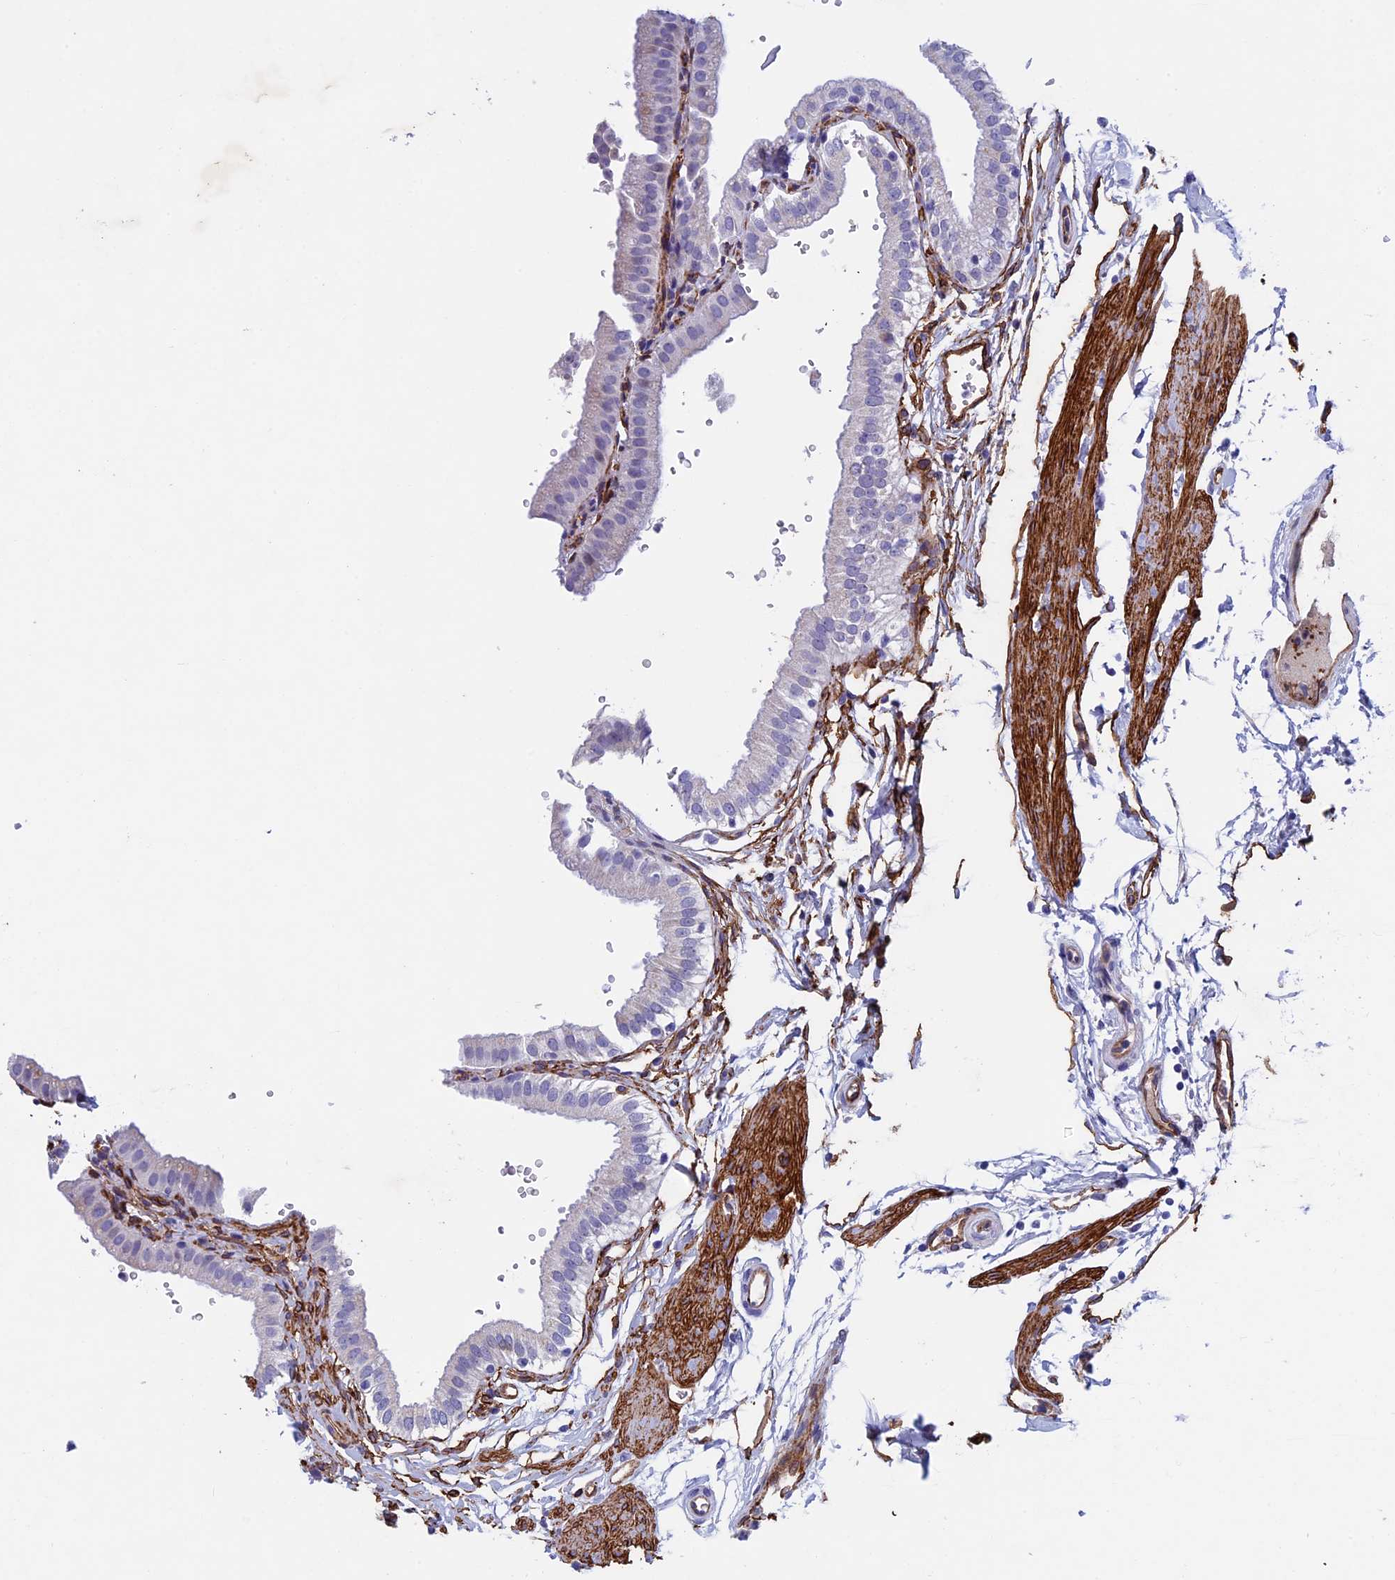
{"staining": {"intensity": "negative", "quantity": "none", "location": "none"}, "tissue": "gallbladder", "cell_type": "Glandular cells", "image_type": "normal", "snomed": [{"axis": "morphology", "description": "Normal tissue, NOS"}, {"axis": "topography", "description": "Gallbladder"}], "caption": "This micrograph is of benign gallbladder stained with IHC to label a protein in brown with the nuclei are counter-stained blue. There is no expression in glandular cells. The staining is performed using DAB (3,3'-diaminobenzidine) brown chromogen with nuclei counter-stained in using hematoxylin.", "gene": "INSYN1", "patient": {"sex": "female", "age": 61}}